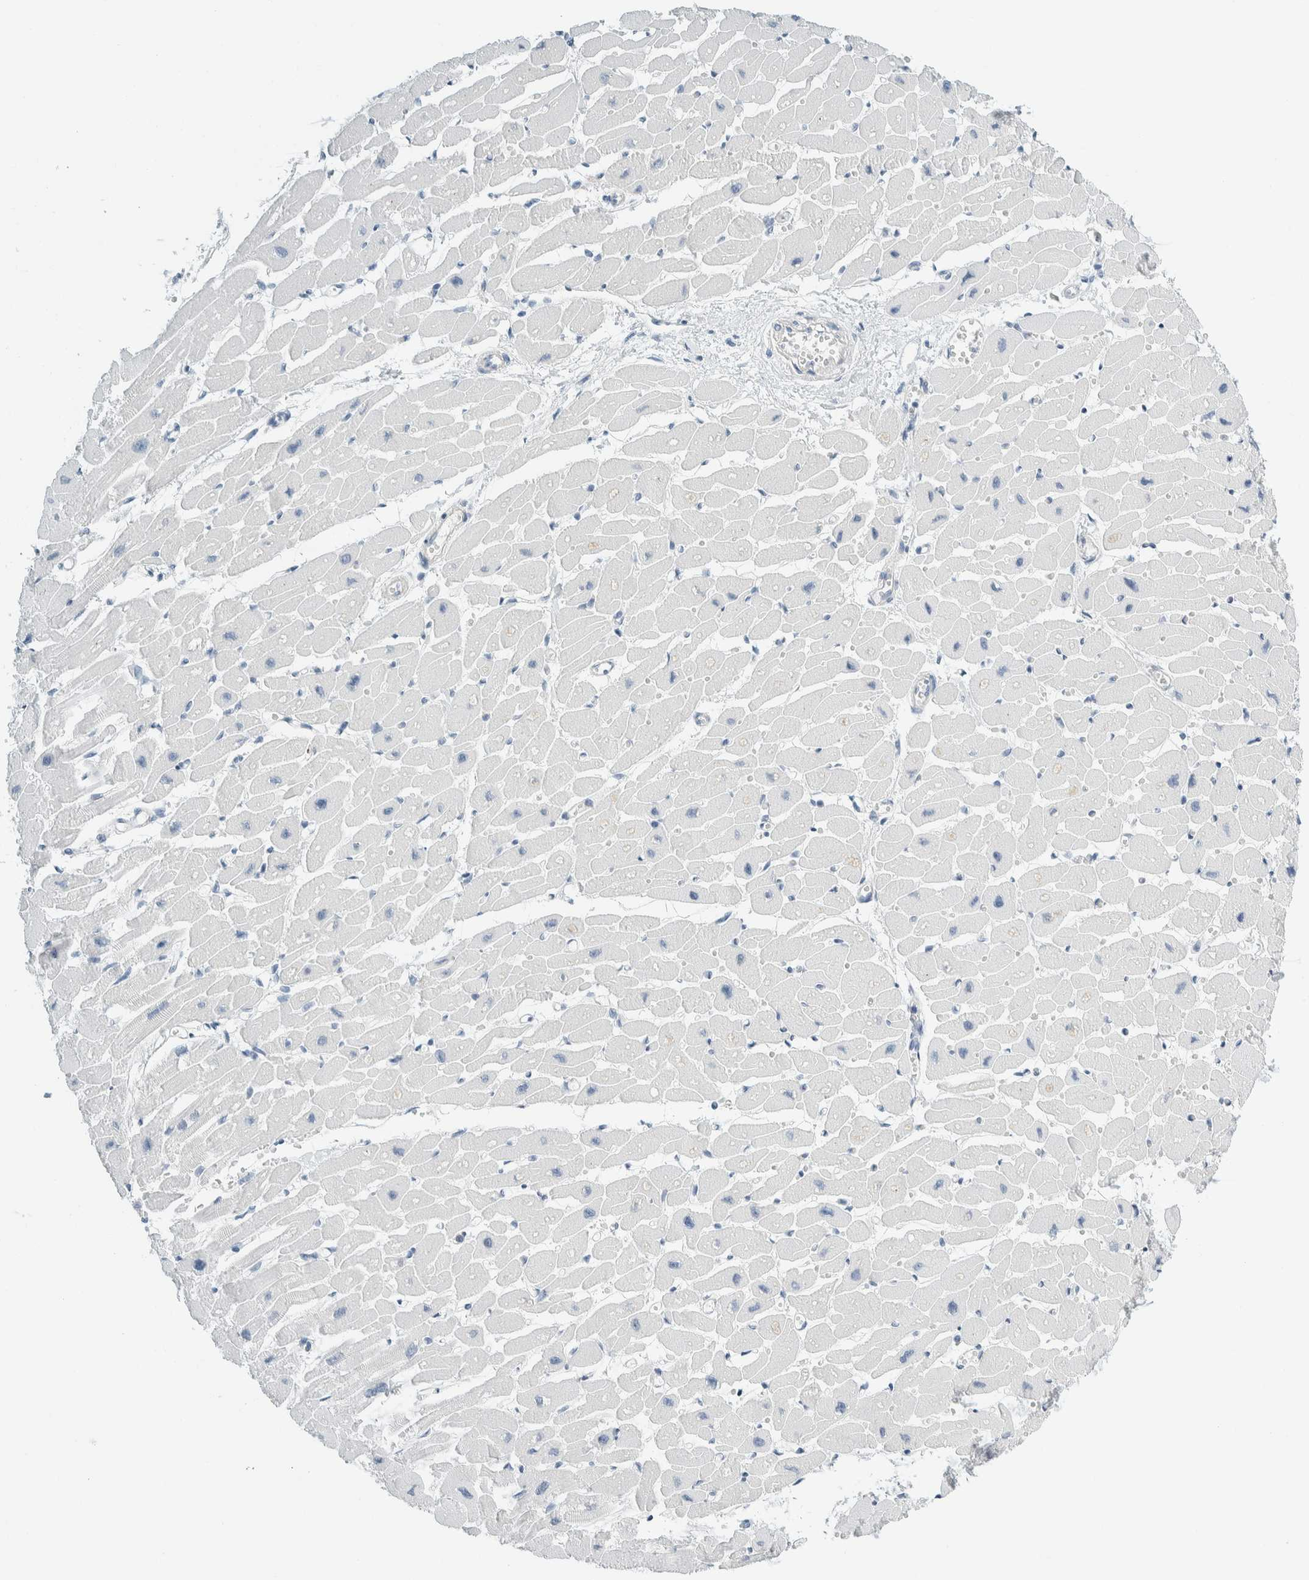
{"staining": {"intensity": "negative", "quantity": "none", "location": "none"}, "tissue": "heart muscle", "cell_type": "Cardiomyocytes", "image_type": "normal", "snomed": [{"axis": "morphology", "description": "Normal tissue, NOS"}, {"axis": "topography", "description": "Heart"}], "caption": "IHC image of unremarkable heart muscle stained for a protein (brown), which shows no expression in cardiomyocytes.", "gene": "ARHGAP27", "patient": {"sex": "female", "age": 54}}